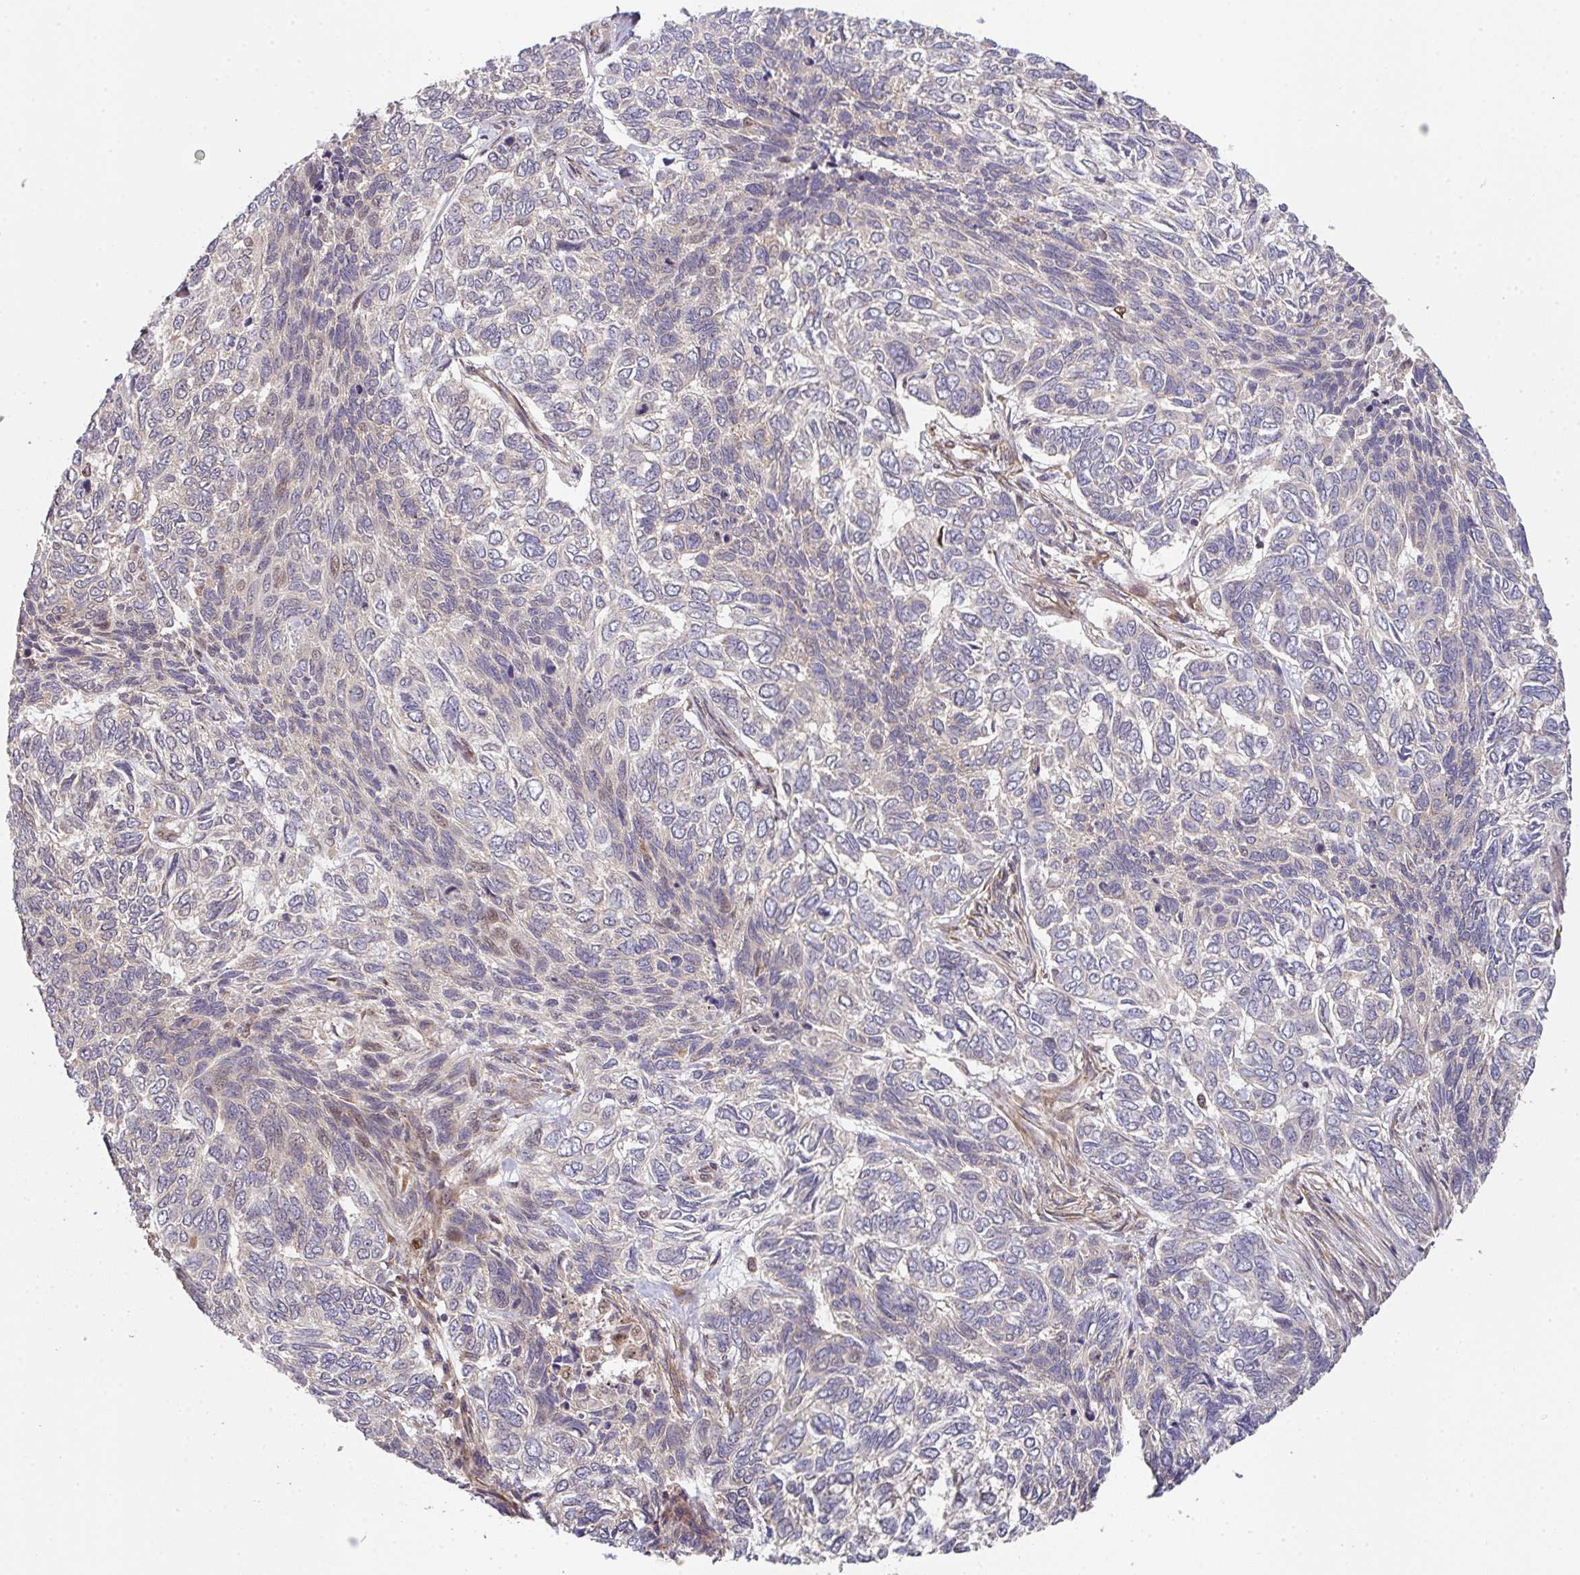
{"staining": {"intensity": "negative", "quantity": "none", "location": "none"}, "tissue": "skin cancer", "cell_type": "Tumor cells", "image_type": "cancer", "snomed": [{"axis": "morphology", "description": "Basal cell carcinoma"}, {"axis": "topography", "description": "Skin"}], "caption": "Skin cancer (basal cell carcinoma) was stained to show a protein in brown. There is no significant expression in tumor cells.", "gene": "SIMC1", "patient": {"sex": "female", "age": 65}}